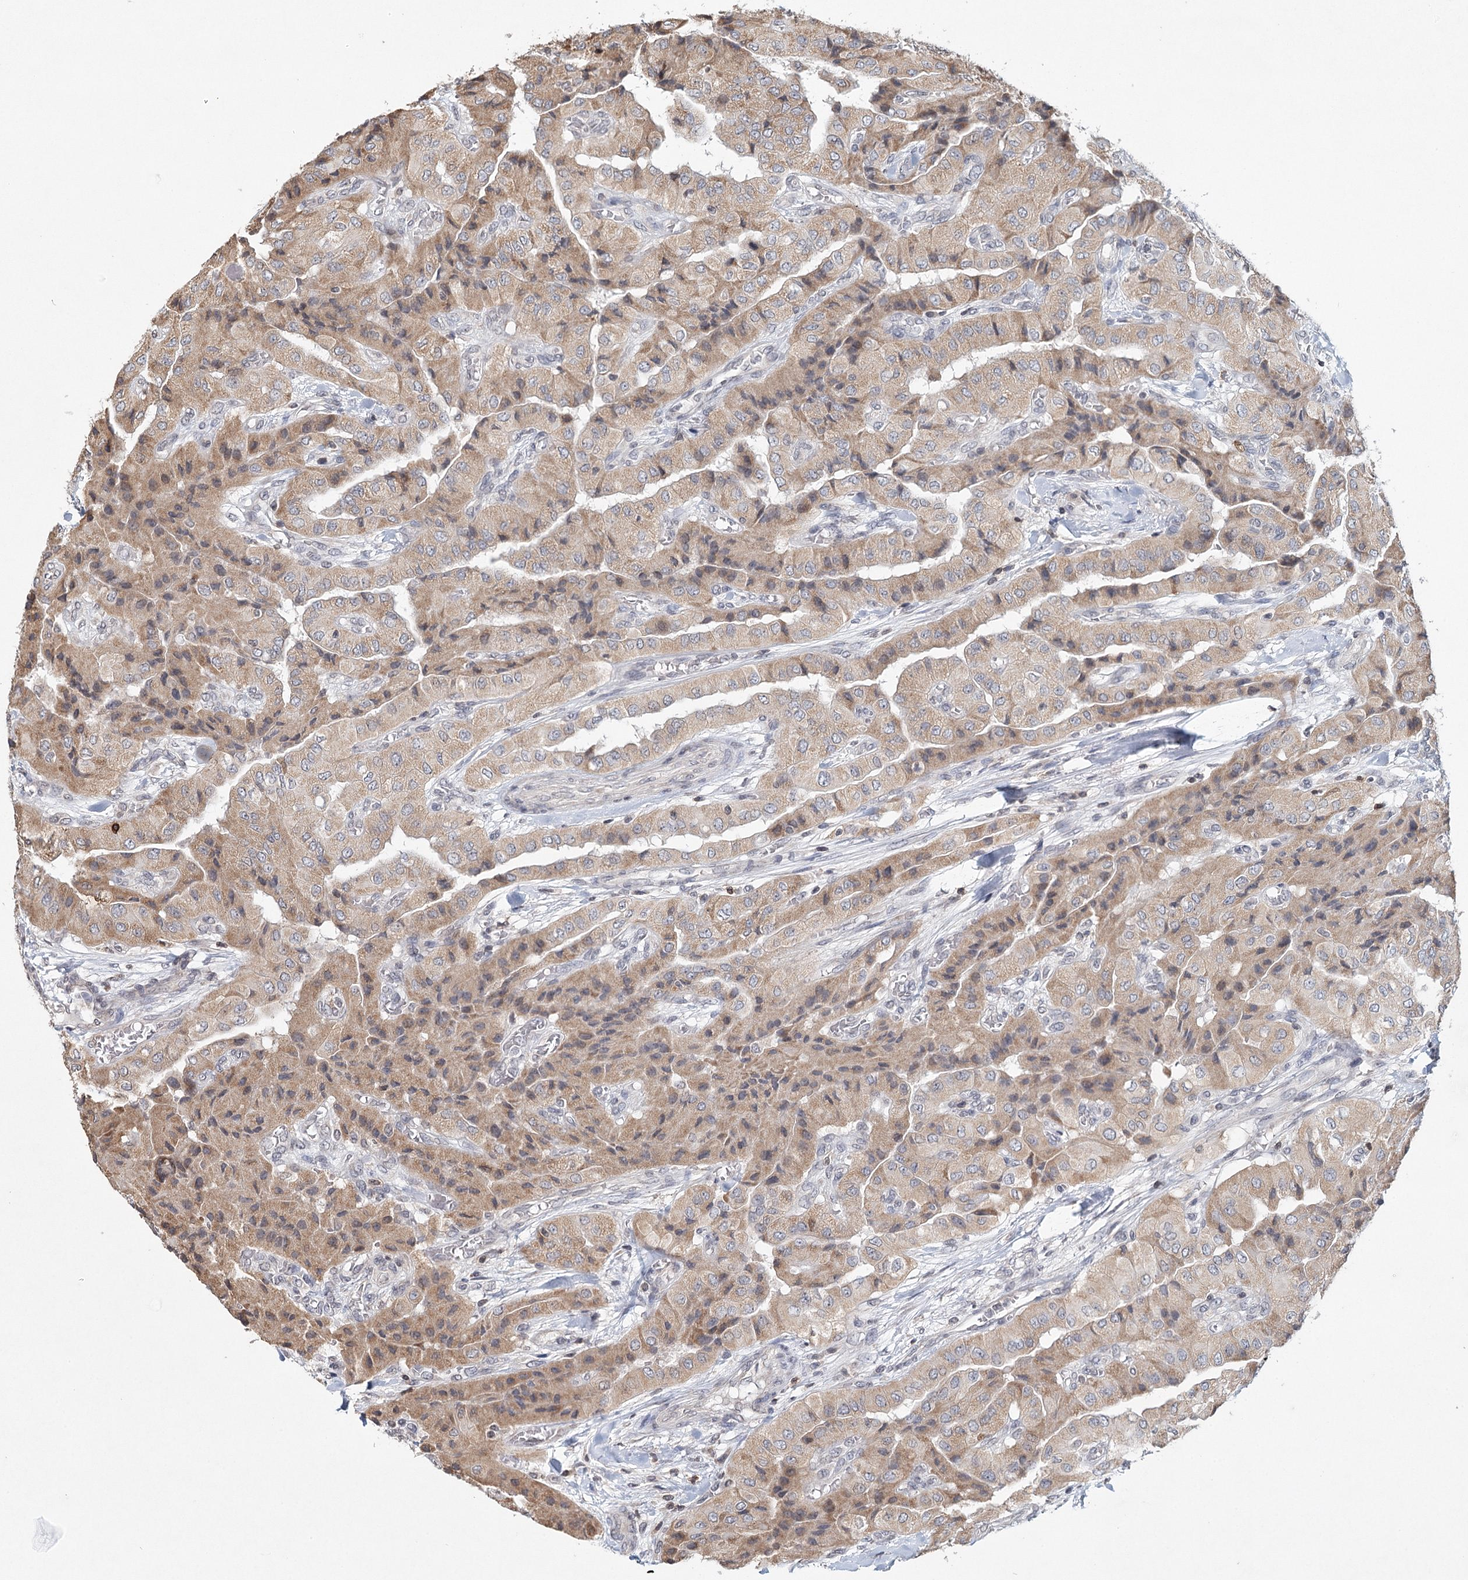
{"staining": {"intensity": "moderate", "quantity": ">75%", "location": "cytoplasmic/membranous"}, "tissue": "thyroid cancer", "cell_type": "Tumor cells", "image_type": "cancer", "snomed": [{"axis": "morphology", "description": "Papillary adenocarcinoma, NOS"}, {"axis": "topography", "description": "Thyroid gland"}], "caption": "Human thyroid cancer stained for a protein (brown) displays moderate cytoplasmic/membranous positive staining in about >75% of tumor cells.", "gene": "ICOS", "patient": {"sex": "female", "age": 59}}